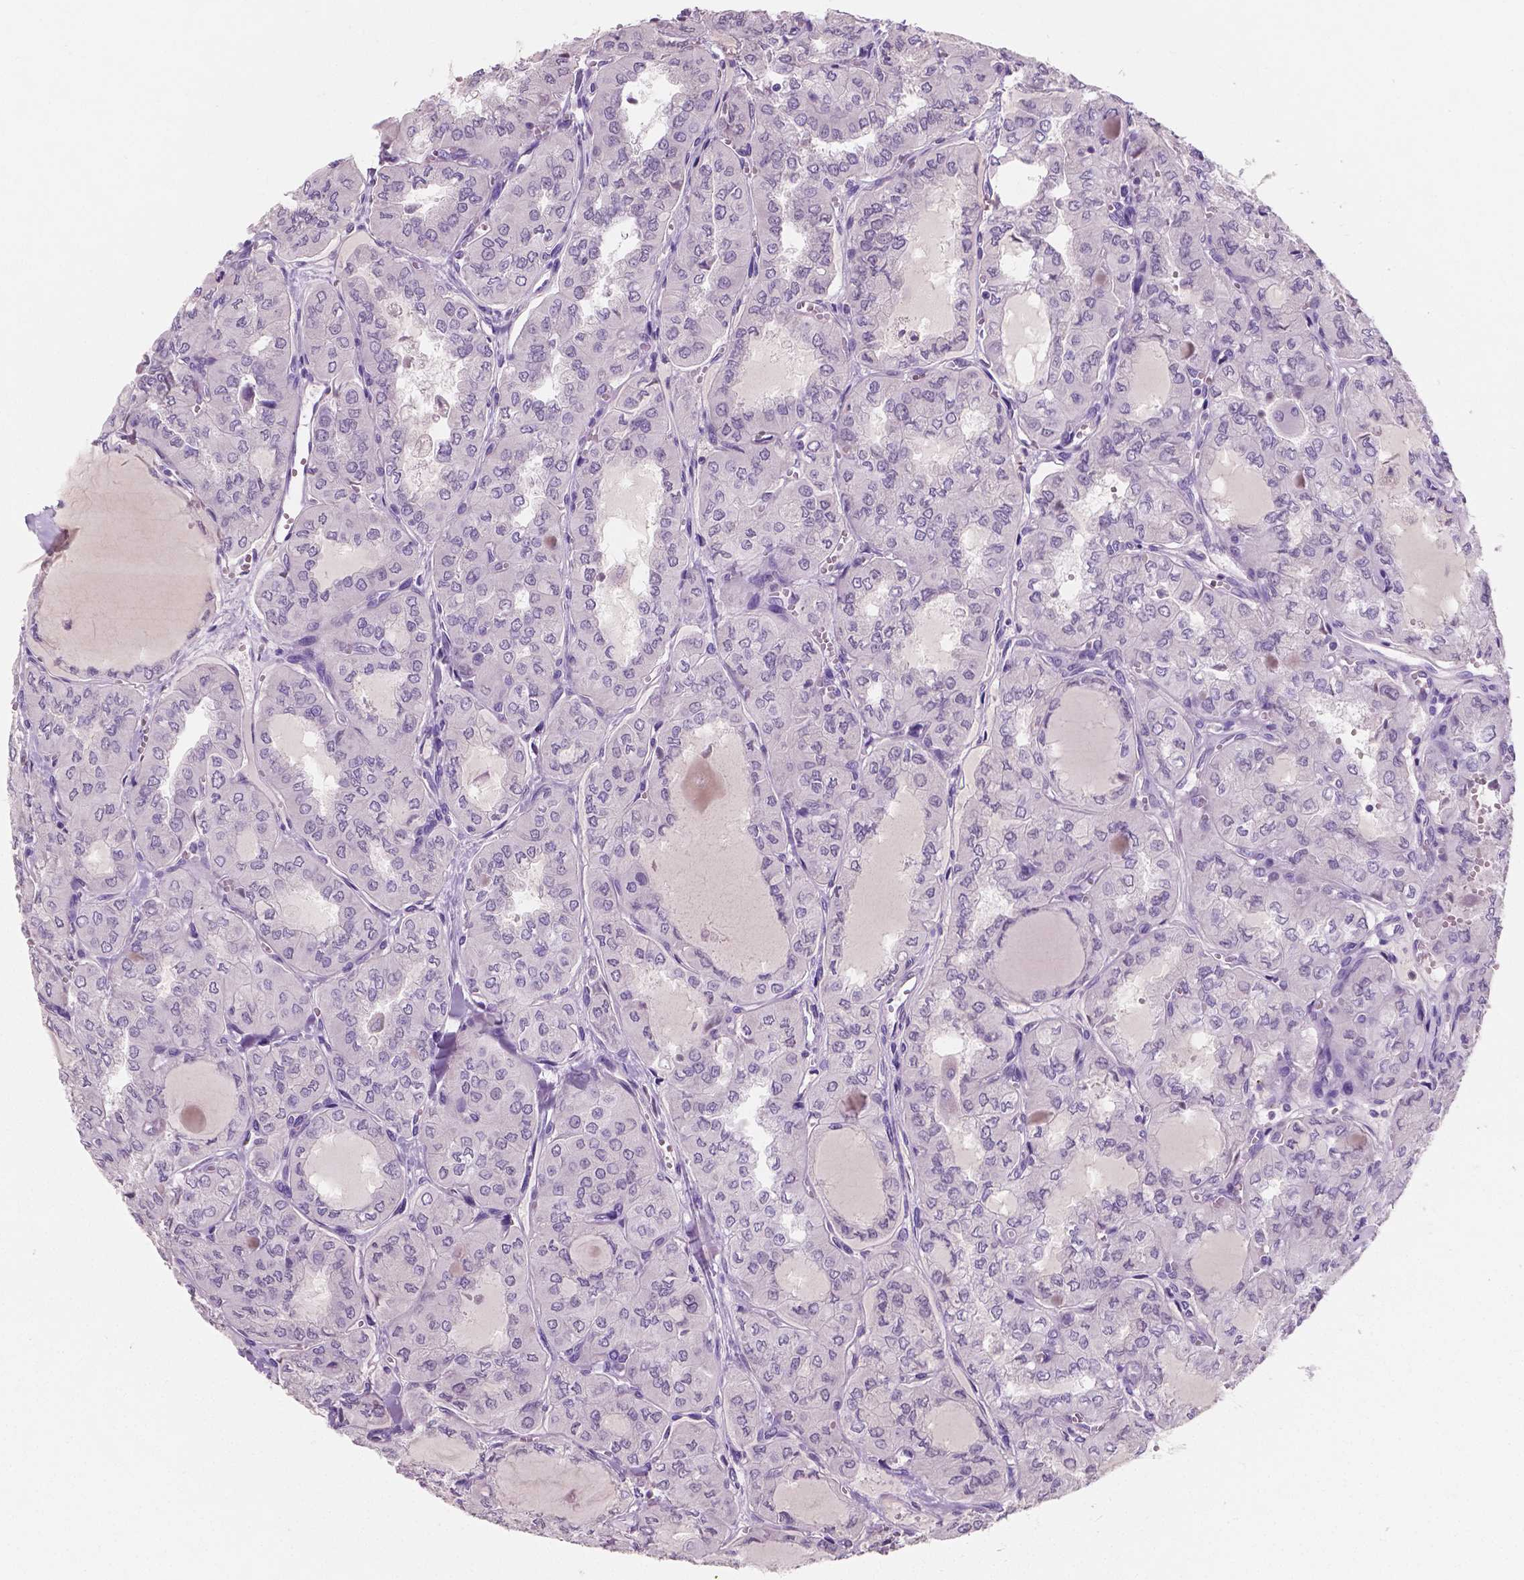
{"staining": {"intensity": "negative", "quantity": "none", "location": "none"}, "tissue": "thyroid cancer", "cell_type": "Tumor cells", "image_type": "cancer", "snomed": [{"axis": "morphology", "description": "Papillary adenocarcinoma, NOS"}, {"axis": "topography", "description": "Thyroid gland"}], "caption": "Human papillary adenocarcinoma (thyroid) stained for a protein using IHC displays no staining in tumor cells.", "gene": "LSM14B", "patient": {"sex": "male", "age": 20}}